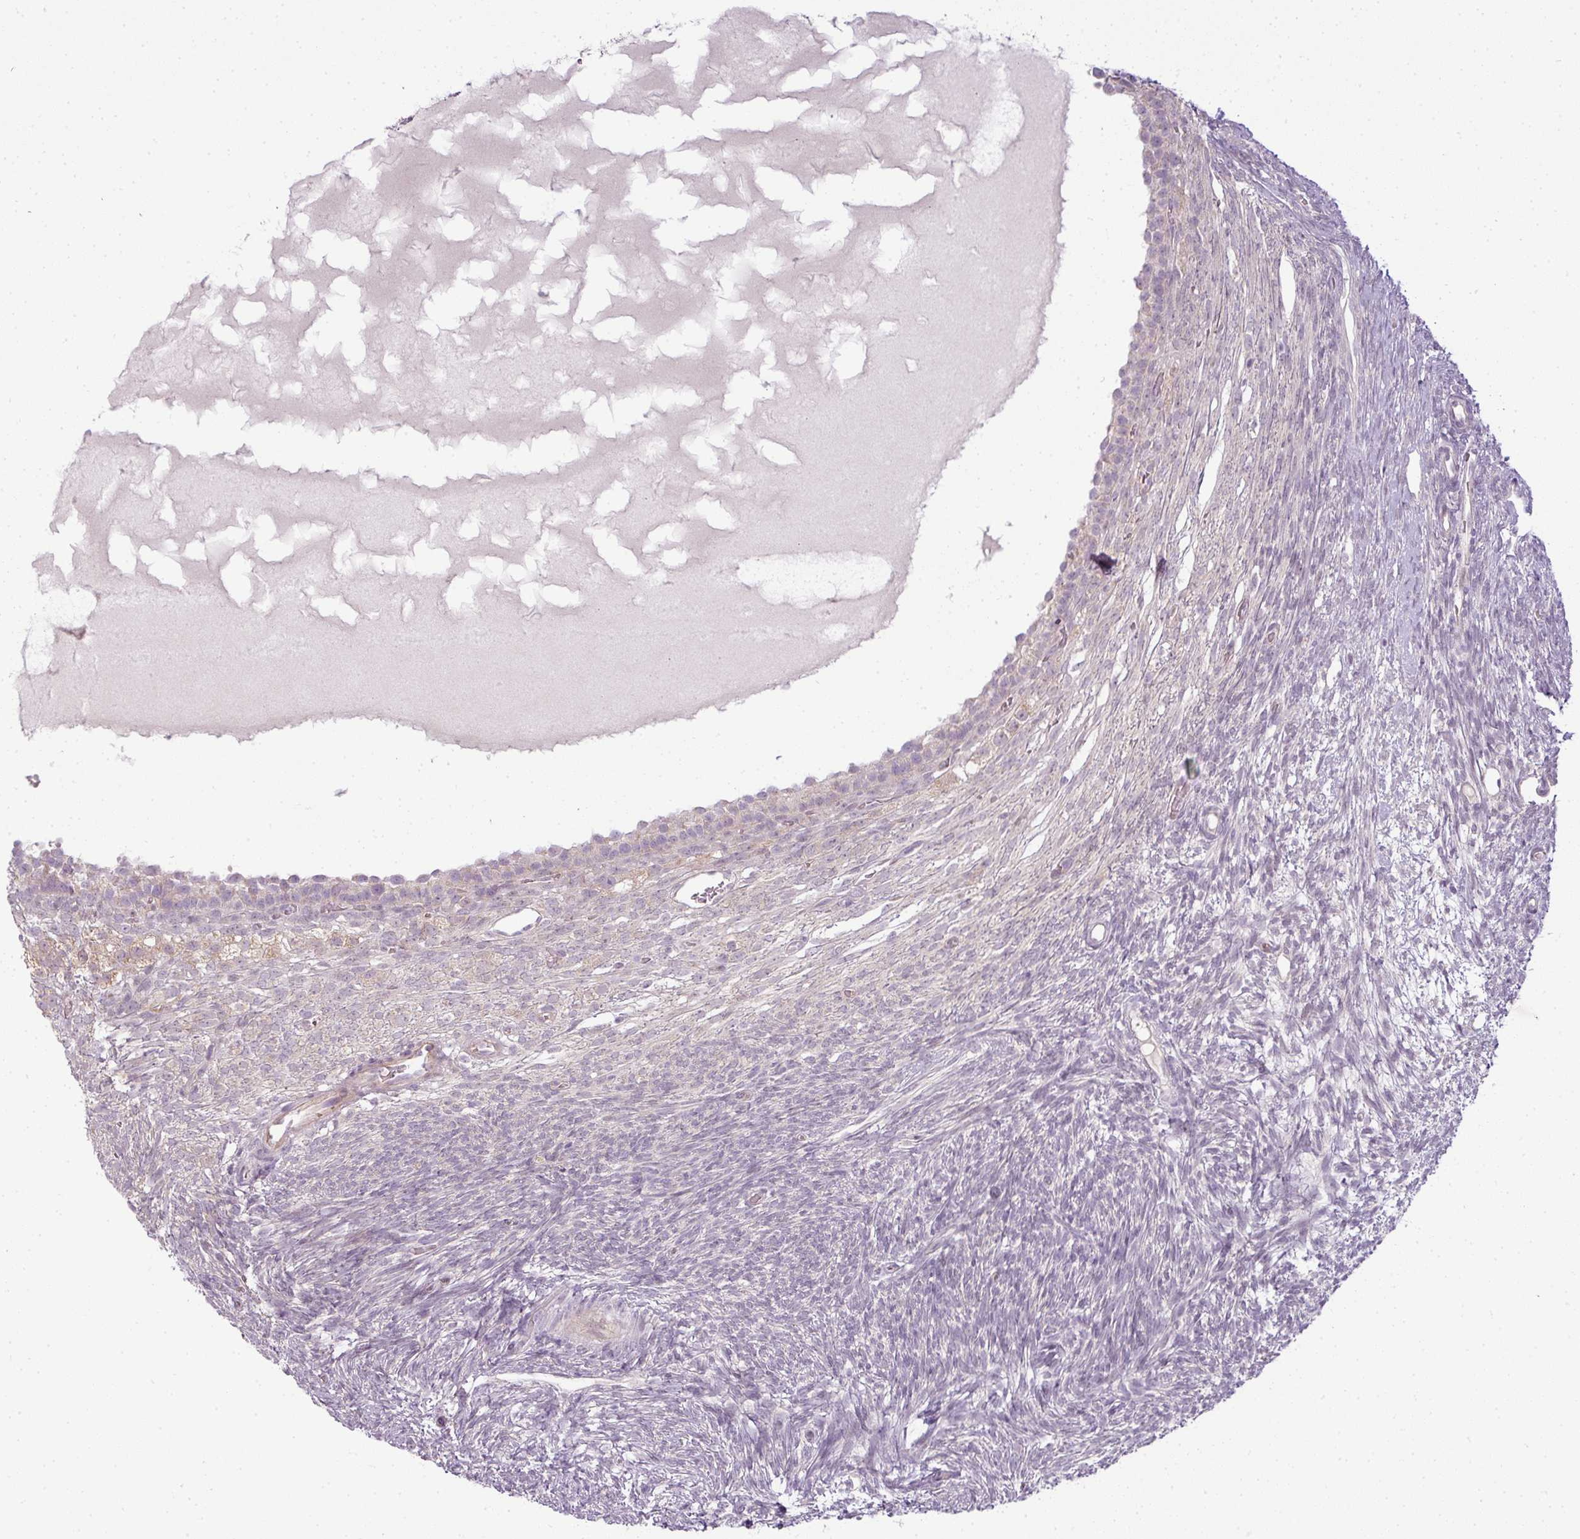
{"staining": {"intensity": "negative", "quantity": "none", "location": "none"}, "tissue": "ovary", "cell_type": "Ovarian stroma cells", "image_type": "normal", "snomed": [{"axis": "morphology", "description": "Normal tissue, NOS"}, {"axis": "topography", "description": "Ovary"}], "caption": "This is an immunohistochemistry histopathology image of normal ovary. There is no expression in ovarian stroma cells.", "gene": "LY75", "patient": {"sex": "female", "age": 39}}